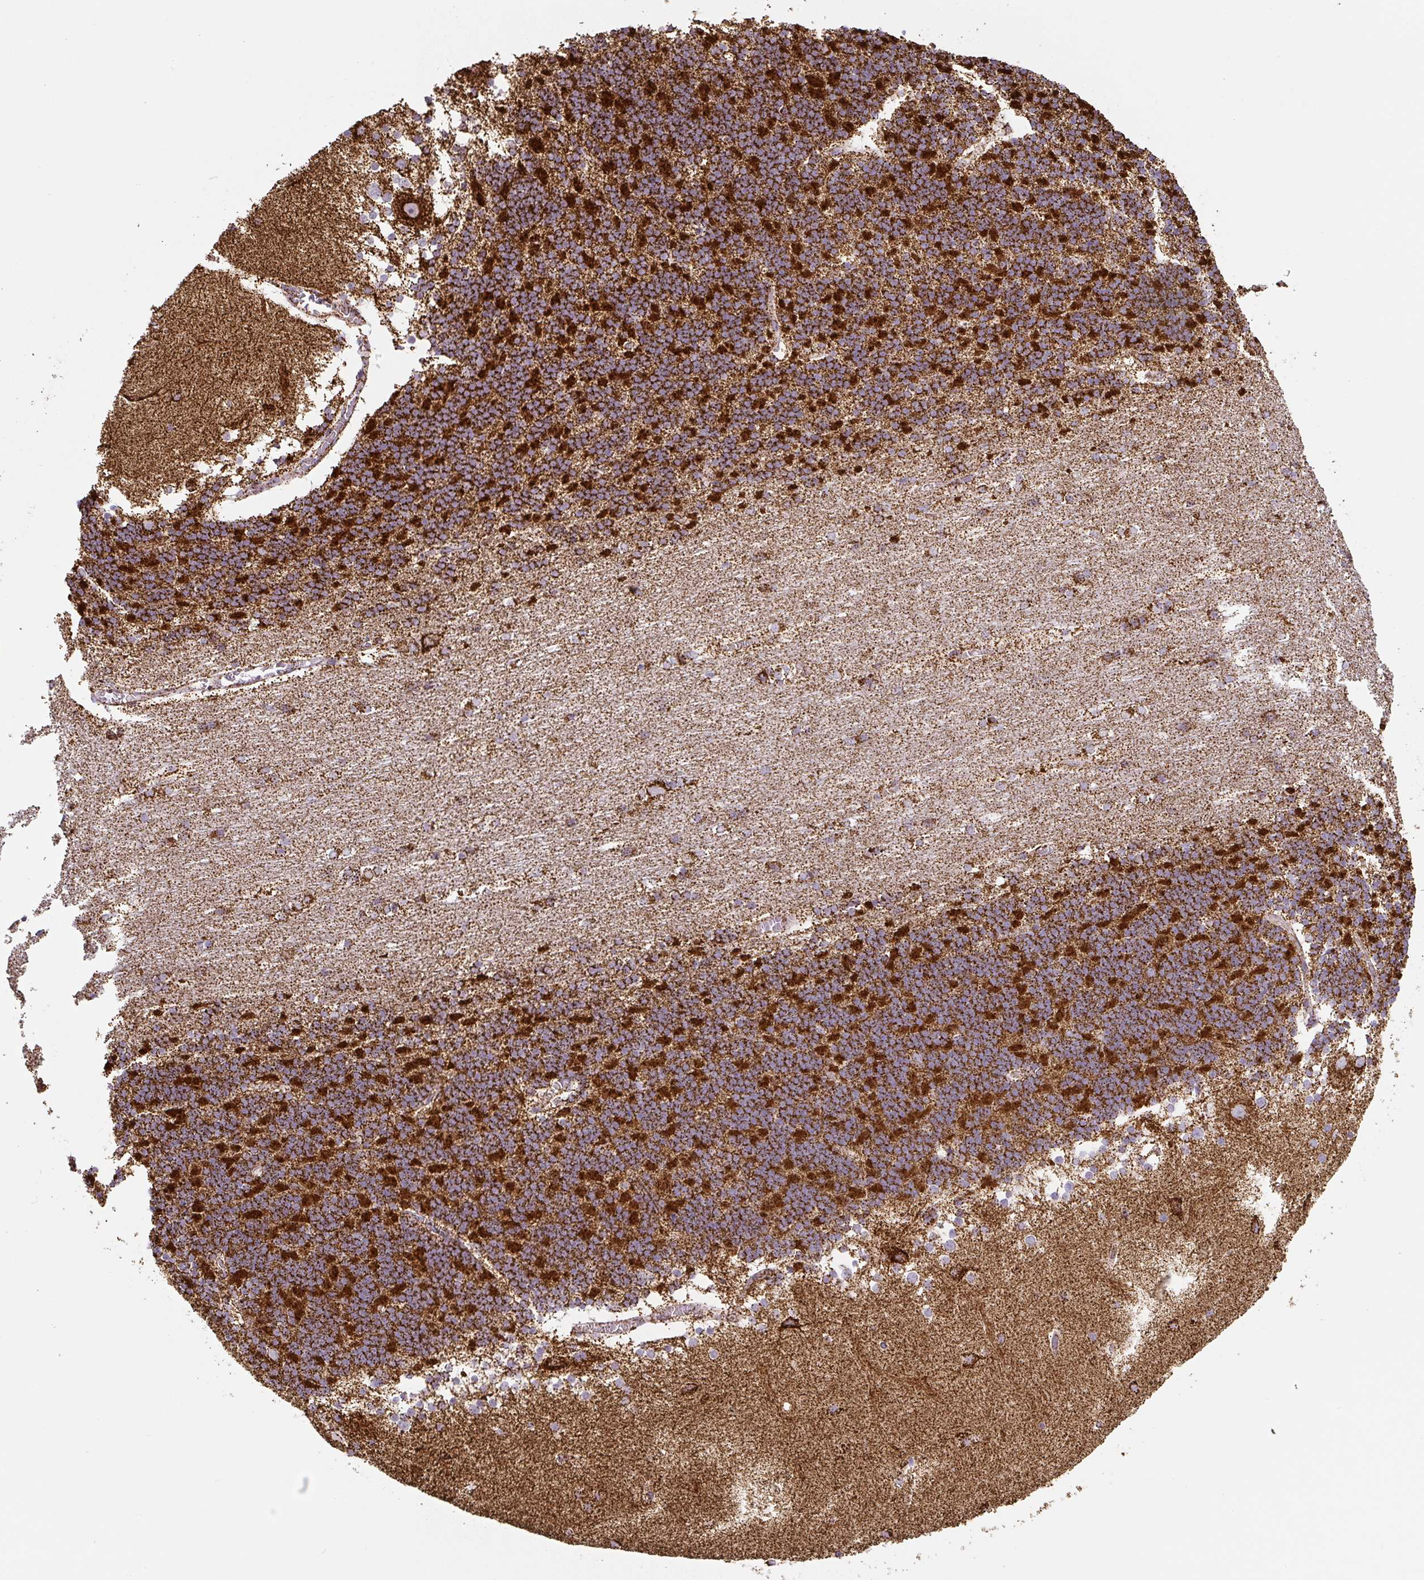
{"staining": {"intensity": "strong", "quantity": ">75%", "location": "cytoplasmic/membranous"}, "tissue": "cerebellum", "cell_type": "Cells in granular layer", "image_type": "normal", "snomed": [{"axis": "morphology", "description": "Normal tissue, NOS"}, {"axis": "topography", "description": "Cerebellum"}], "caption": "Cerebellum stained with a brown dye reveals strong cytoplasmic/membranous positive staining in approximately >75% of cells in granular layer.", "gene": "ATP5F1A", "patient": {"sex": "female", "age": 54}}